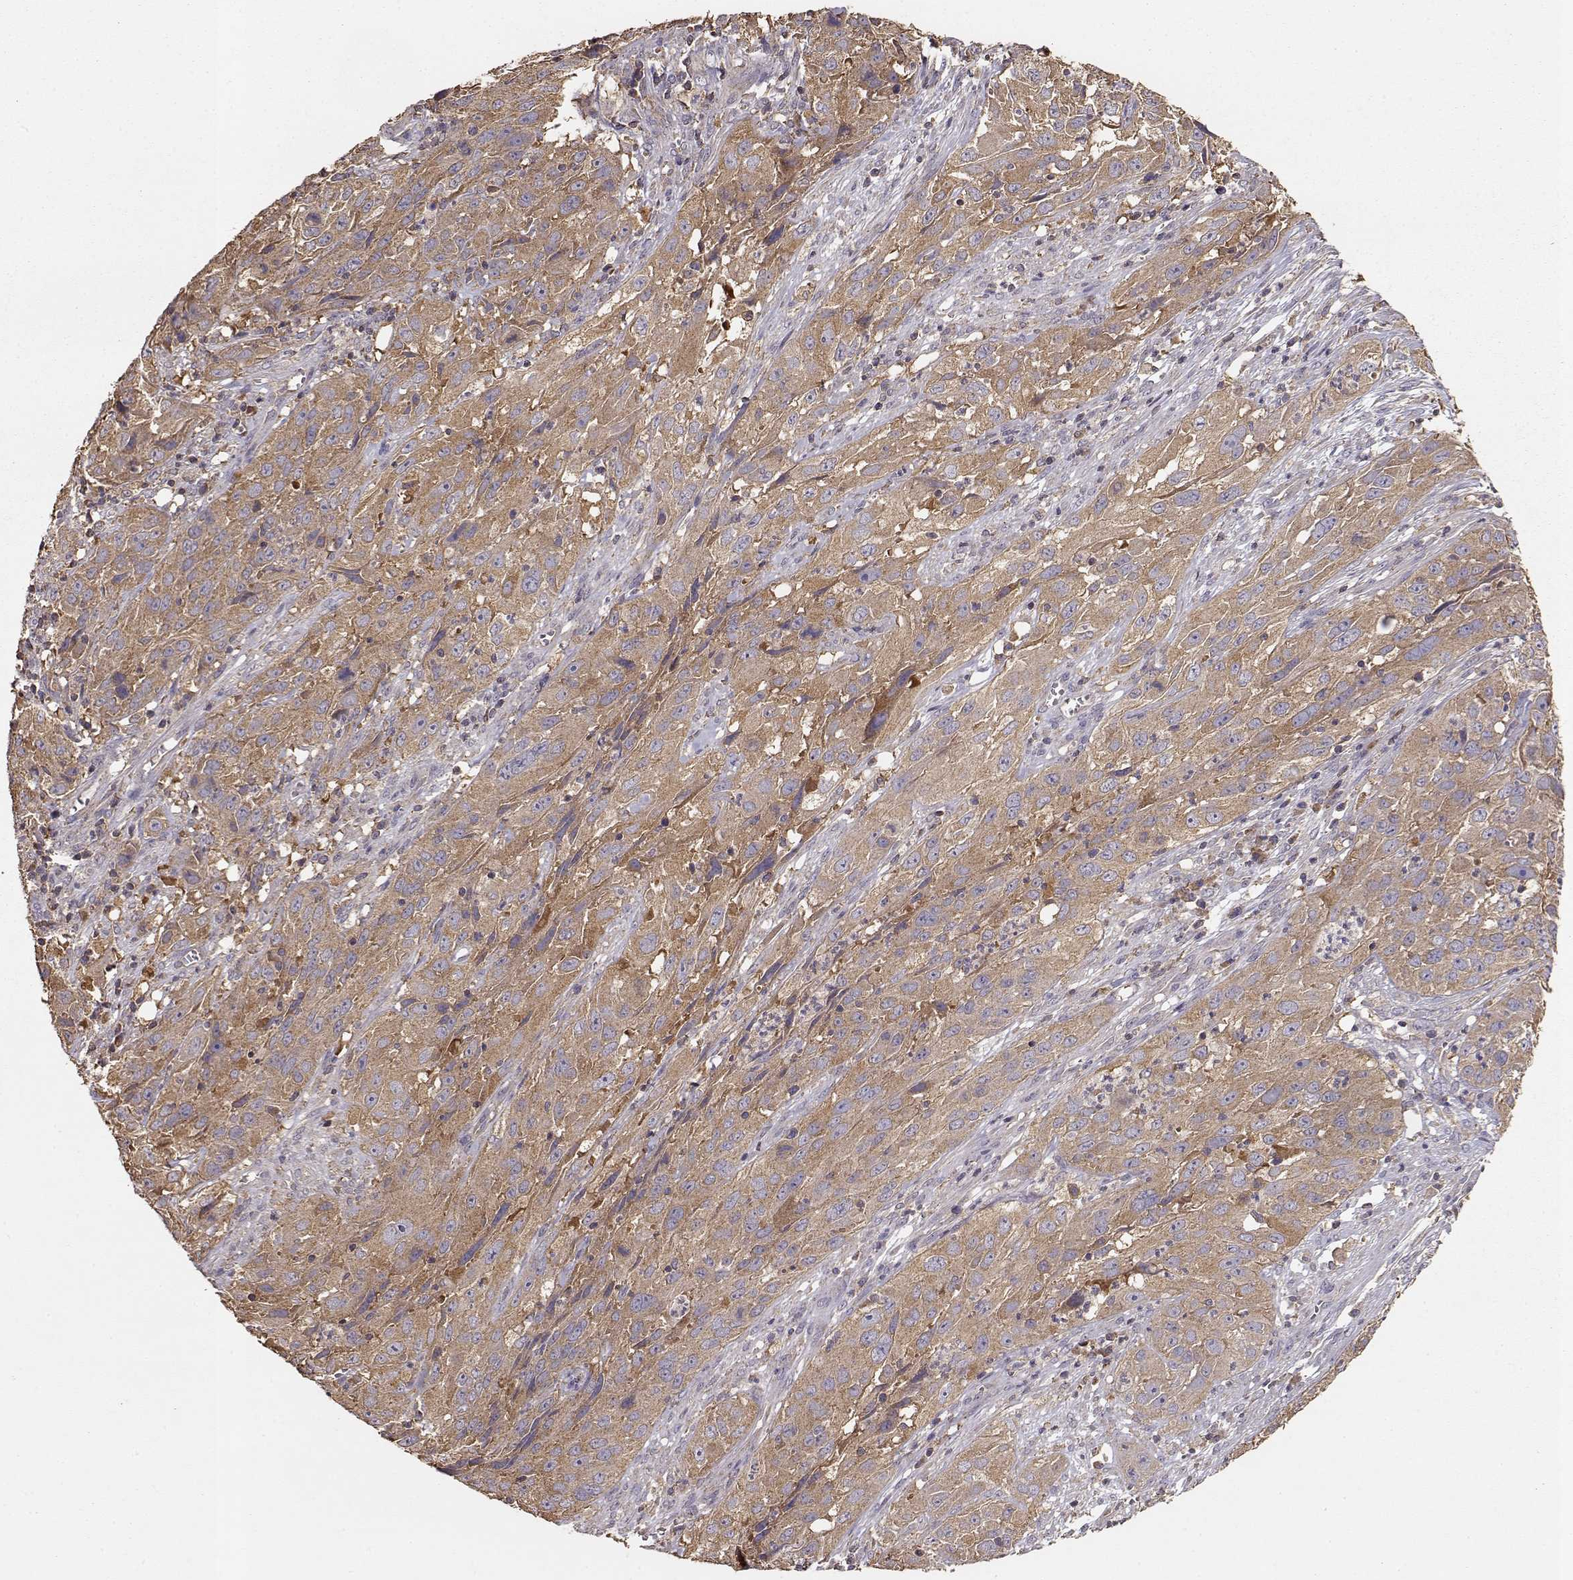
{"staining": {"intensity": "moderate", "quantity": ">75%", "location": "cytoplasmic/membranous"}, "tissue": "cervical cancer", "cell_type": "Tumor cells", "image_type": "cancer", "snomed": [{"axis": "morphology", "description": "Squamous cell carcinoma, NOS"}, {"axis": "topography", "description": "Cervix"}], "caption": "Immunohistochemical staining of cervical cancer (squamous cell carcinoma) shows medium levels of moderate cytoplasmic/membranous staining in about >75% of tumor cells.", "gene": "TARS3", "patient": {"sex": "female", "age": 32}}